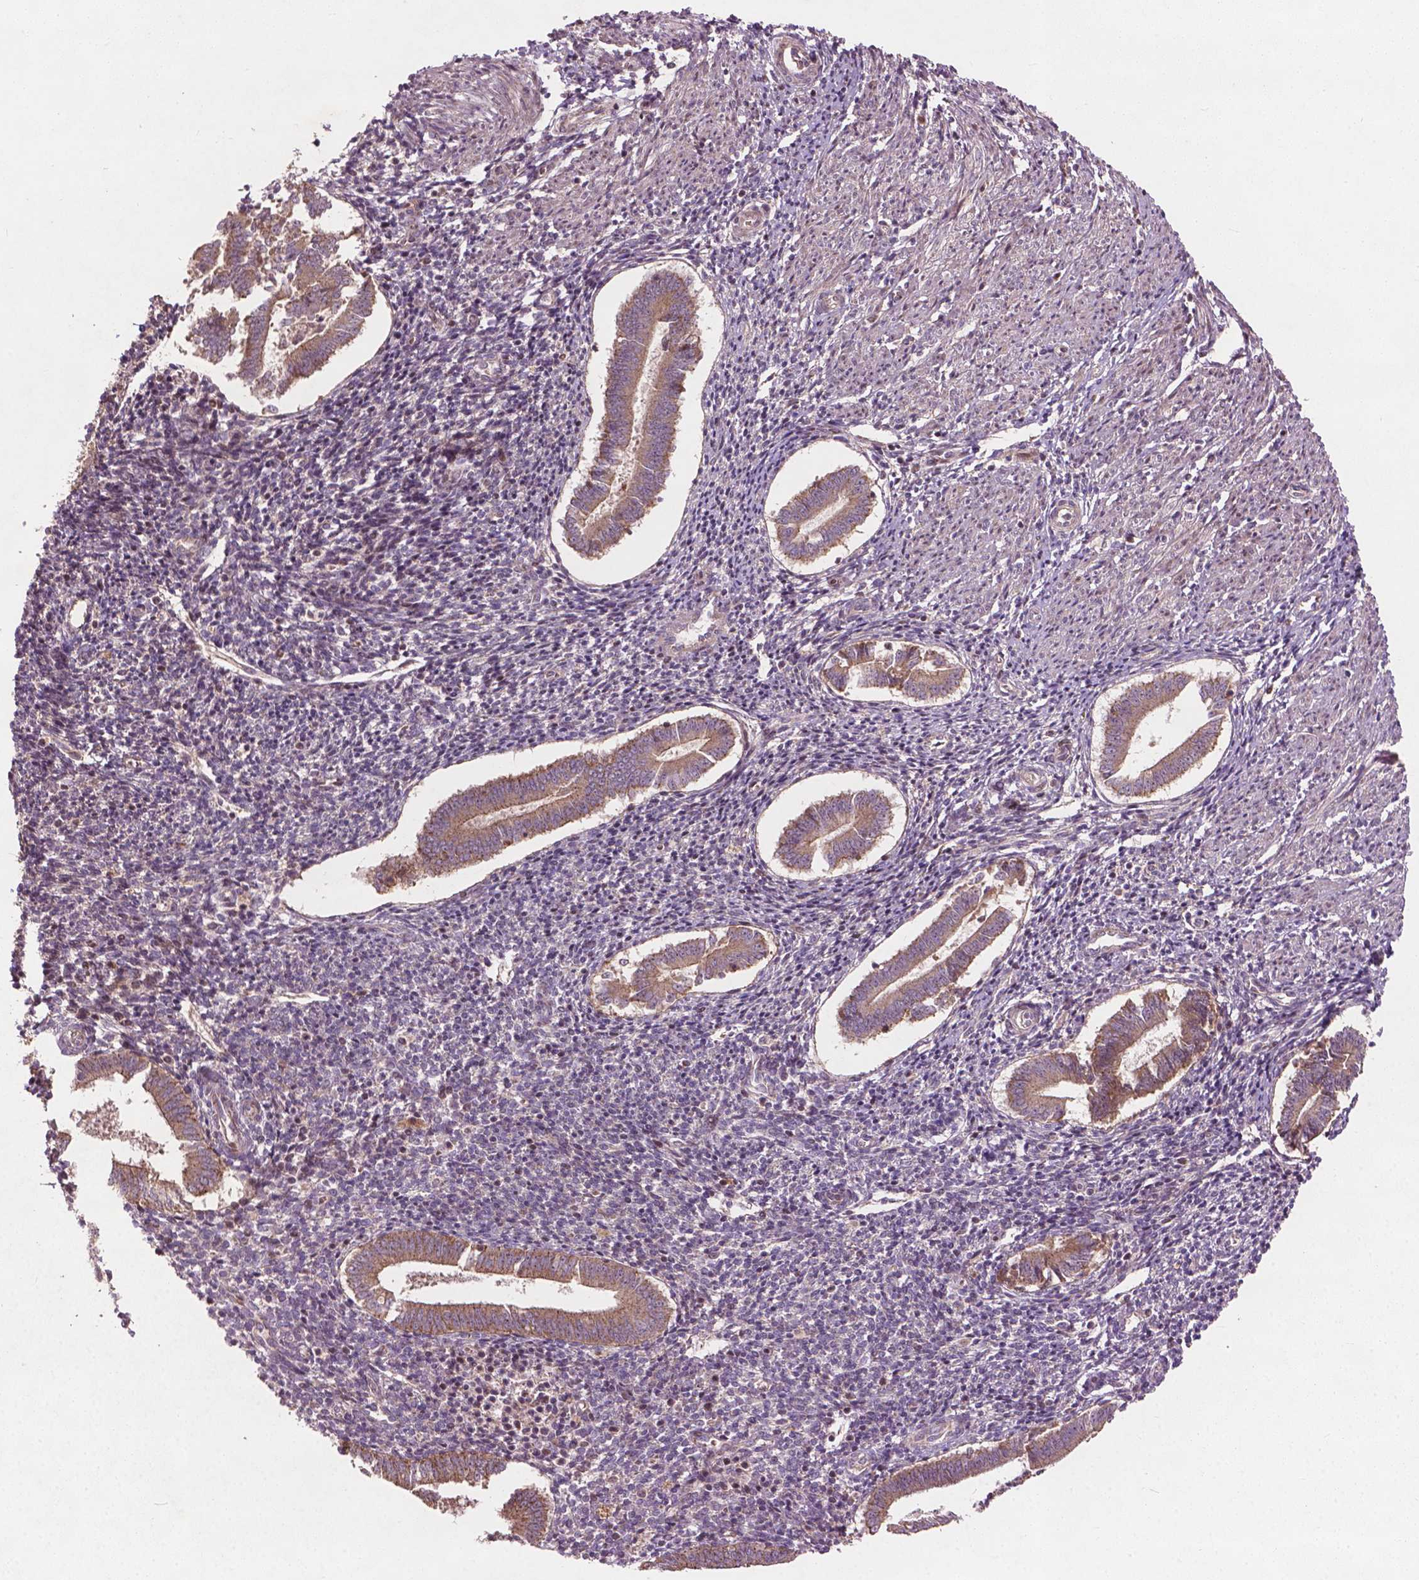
{"staining": {"intensity": "negative", "quantity": "none", "location": "none"}, "tissue": "endometrium", "cell_type": "Cells in endometrial stroma", "image_type": "normal", "snomed": [{"axis": "morphology", "description": "Normal tissue, NOS"}, {"axis": "topography", "description": "Endometrium"}], "caption": "An image of human endometrium is negative for staining in cells in endometrial stroma. (Immunohistochemistry, brightfield microscopy, high magnification).", "gene": "B3GALNT2", "patient": {"sex": "female", "age": 25}}